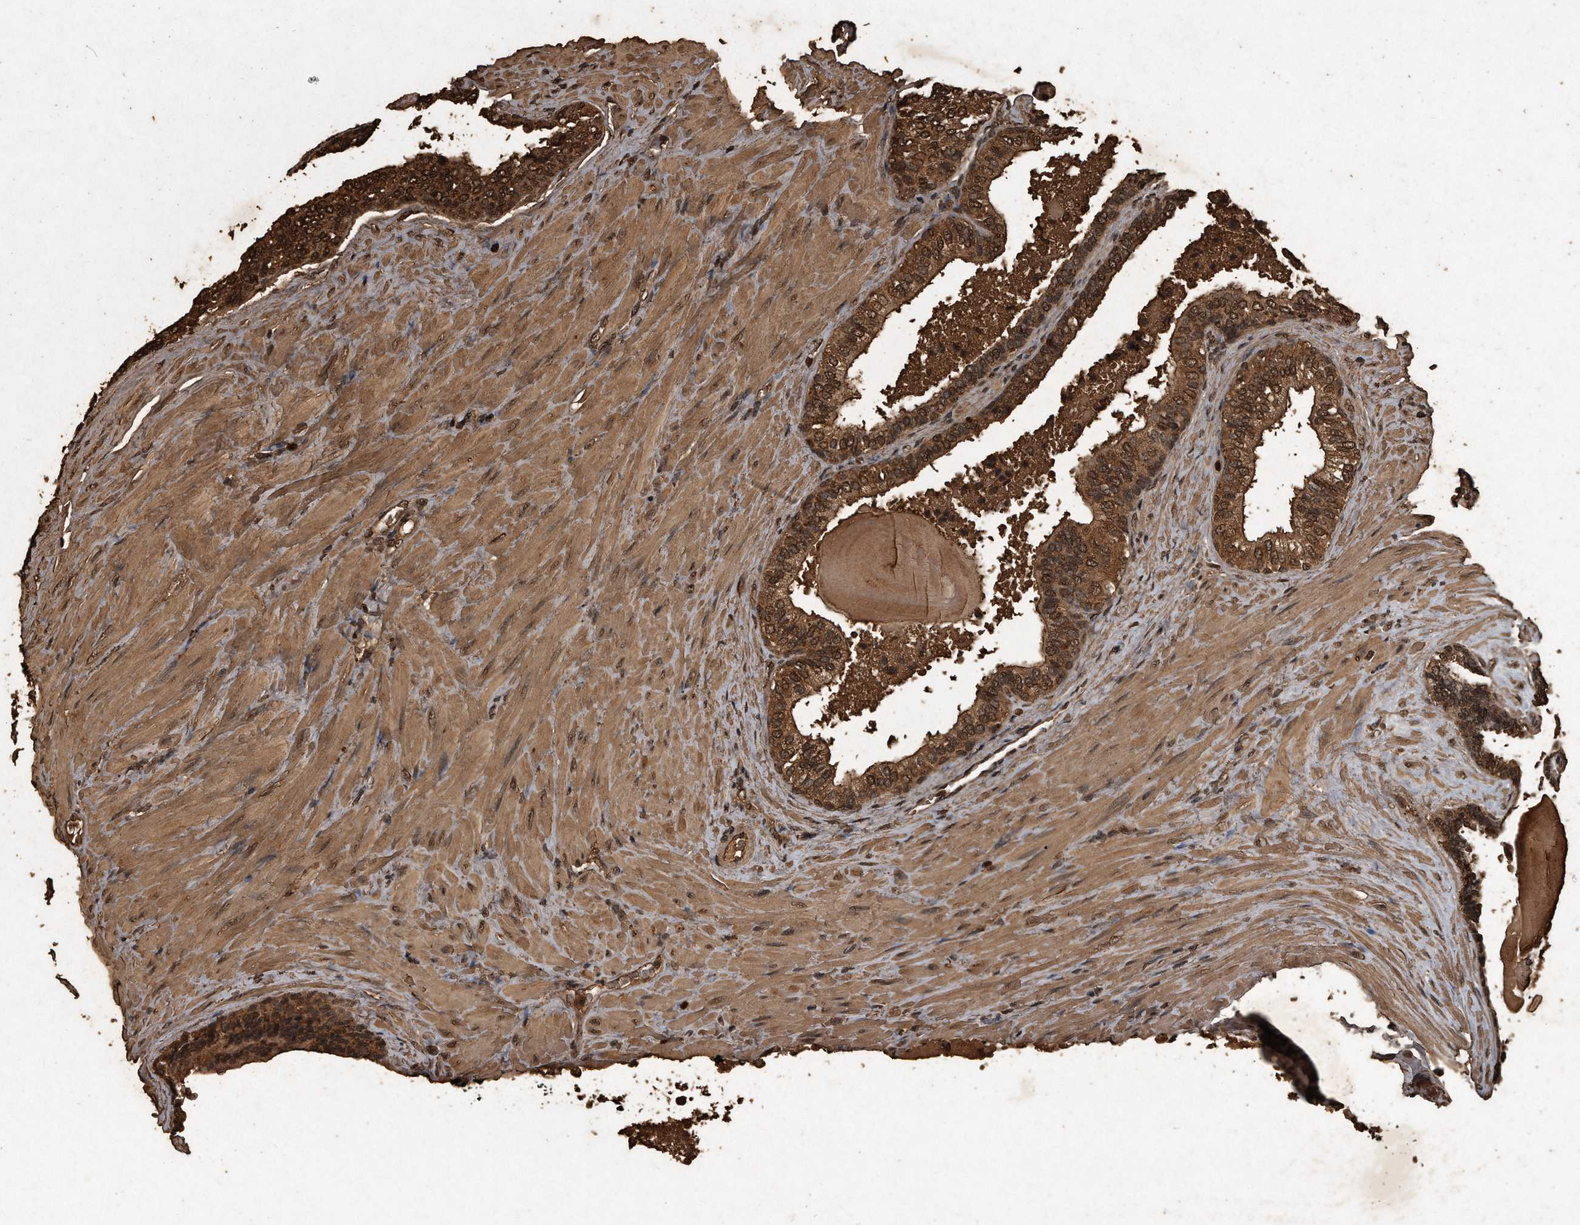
{"staining": {"intensity": "strong", "quantity": ">75%", "location": "cytoplasmic/membranous,nuclear"}, "tissue": "prostate cancer", "cell_type": "Tumor cells", "image_type": "cancer", "snomed": [{"axis": "morphology", "description": "Adenocarcinoma, Low grade"}, {"axis": "topography", "description": "Prostate"}], "caption": "Immunohistochemistry of prostate low-grade adenocarcinoma displays high levels of strong cytoplasmic/membranous and nuclear staining in approximately >75% of tumor cells. (DAB (3,3'-diaminobenzidine) IHC, brown staining for protein, blue staining for nuclei).", "gene": "CFLAR", "patient": {"sex": "male", "age": 60}}